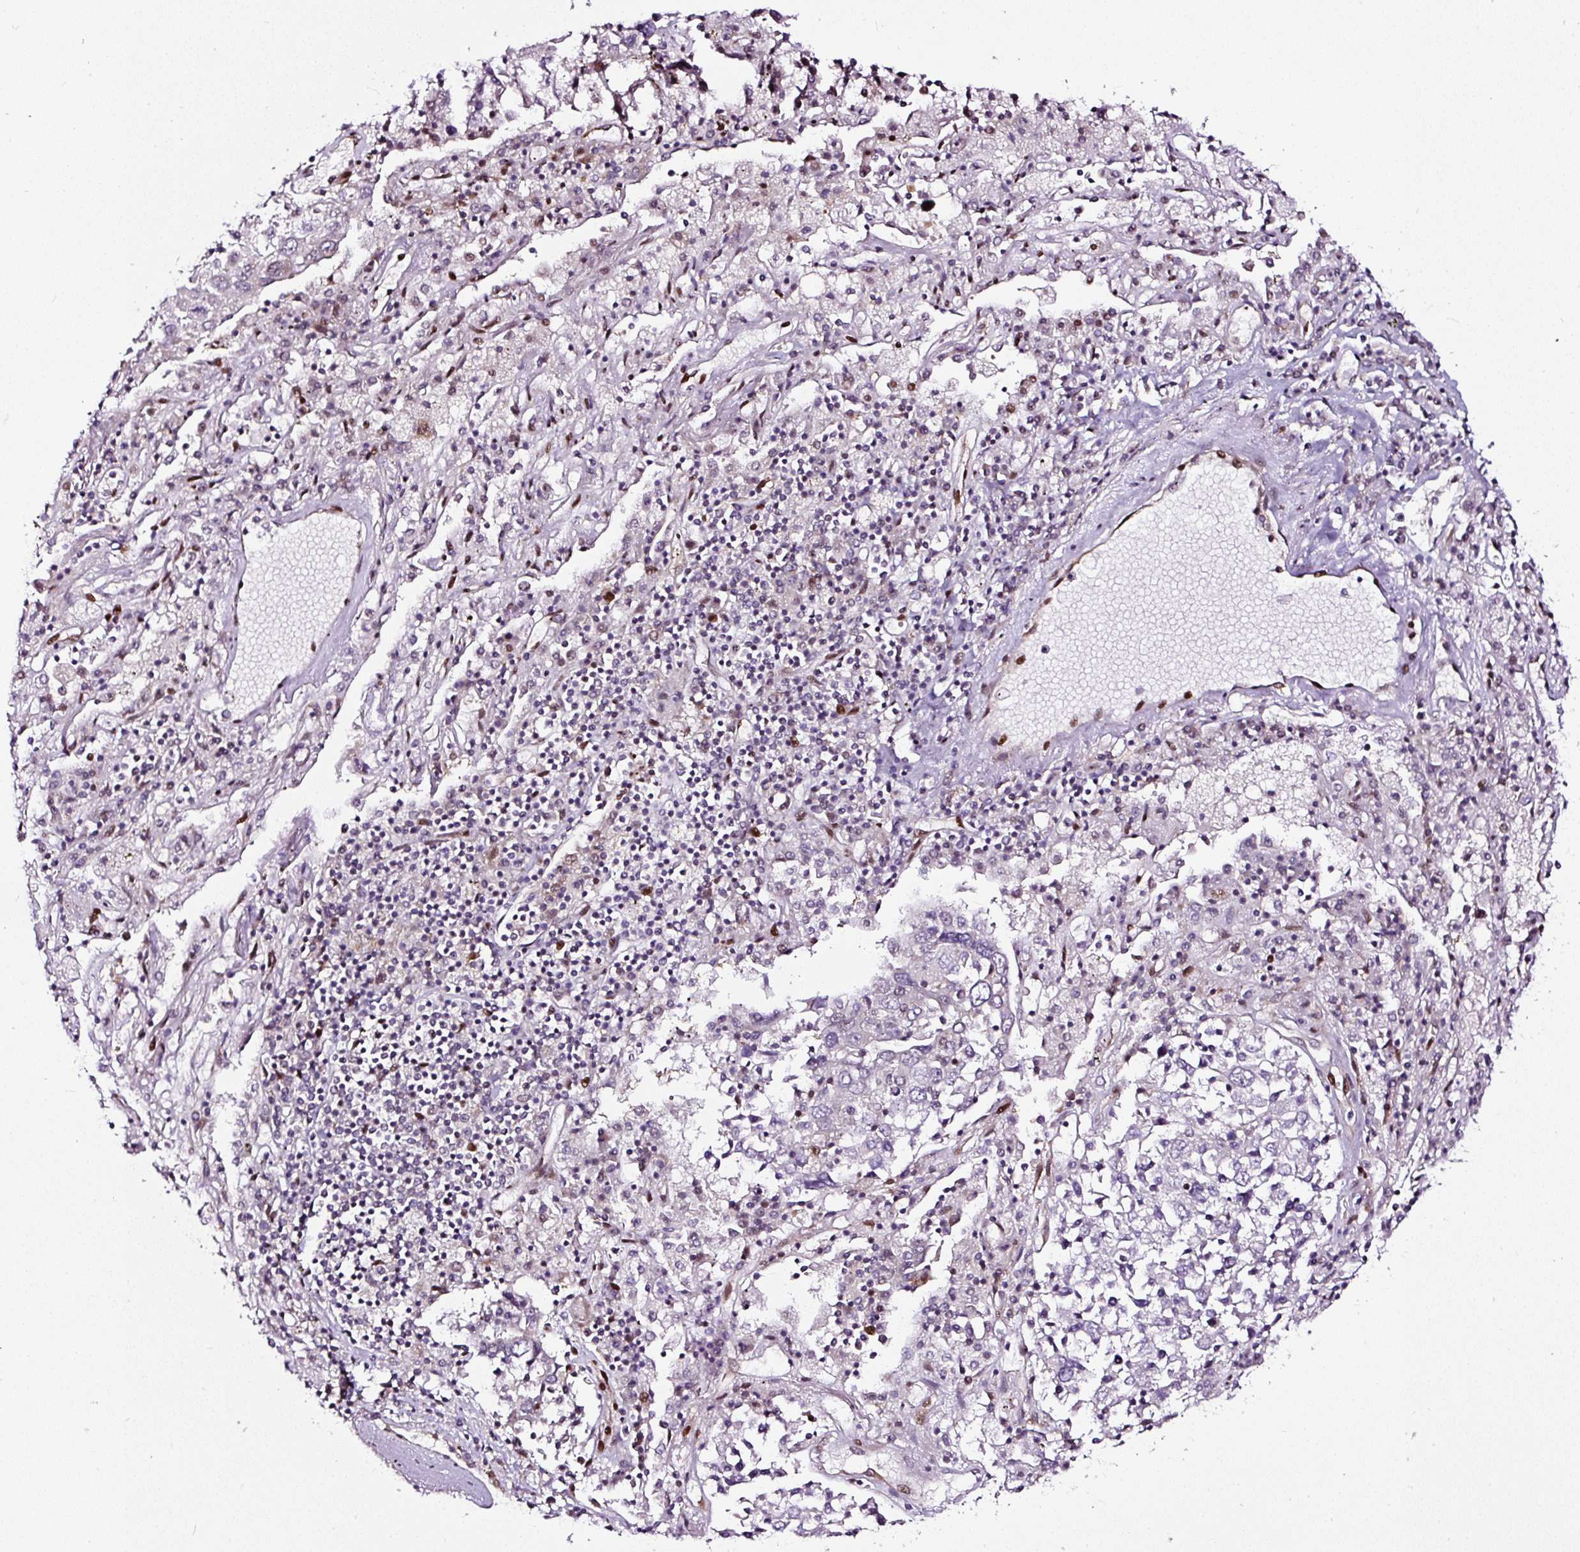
{"staining": {"intensity": "negative", "quantity": "none", "location": "none"}, "tissue": "lung cancer", "cell_type": "Tumor cells", "image_type": "cancer", "snomed": [{"axis": "morphology", "description": "Squamous cell carcinoma, NOS"}, {"axis": "topography", "description": "Lung"}], "caption": "The photomicrograph exhibits no staining of tumor cells in lung cancer. The staining is performed using DAB (3,3'-diaminobenzidine) brown chromogen with nuclei counter-stained in using hematoxylin.", "gene": "KDM4E", "patient": {"sex": "male", "age": 65}}